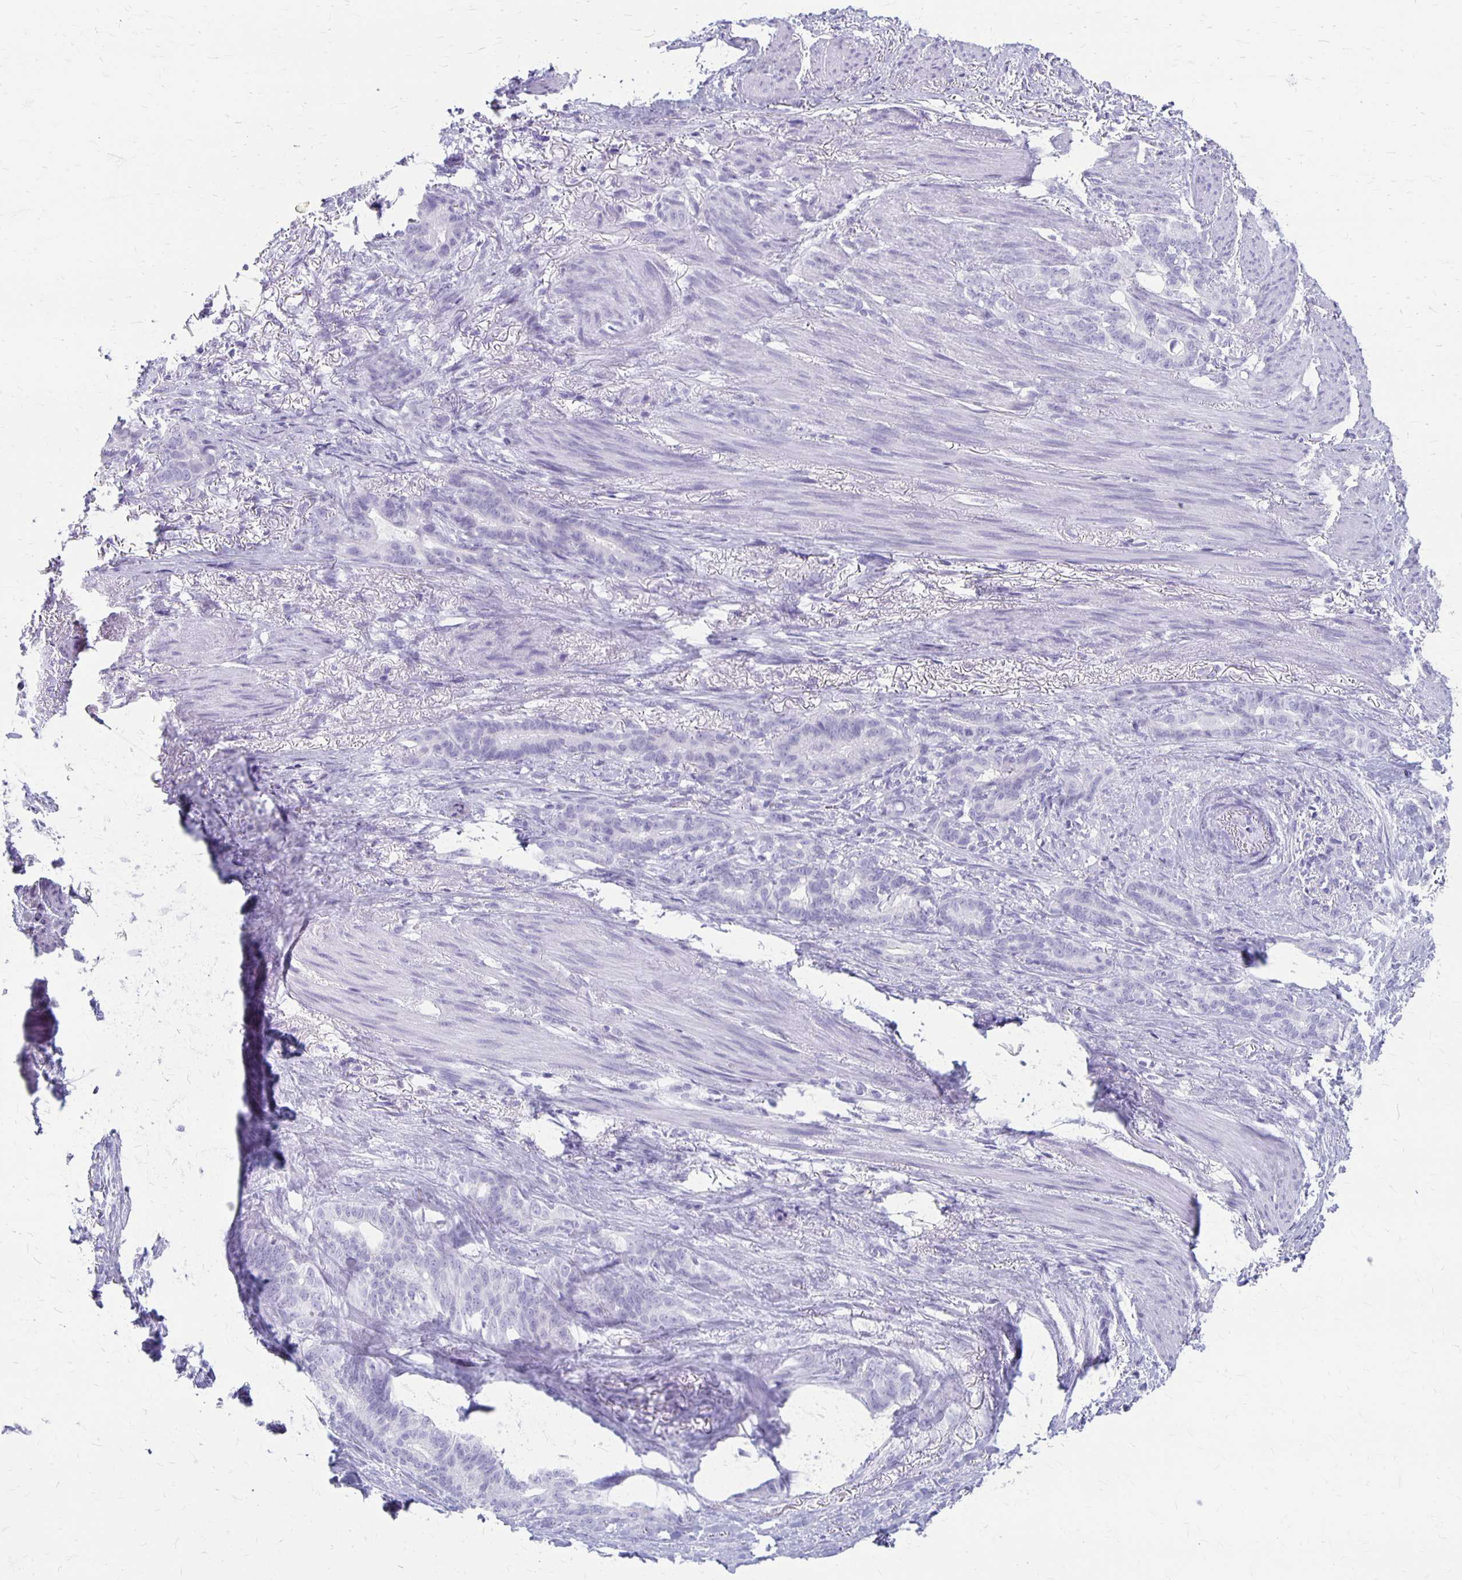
{"staining": {"intensity": "negative", "quantity": "none", "location": "none"}, "tissue": "stomach cancer", "cell_type": "Tumor cells", "image_type": "cancer", "snomed": [{"axis": "morphology", "description": "Normal tissue, NOS"}, {"axis": "morphology", "description": "Adenocarcinoma, NOS"}, {"axis": "topography", "description": "Esophagus"}, {"axis": "topography", "description": "Stomach, upper"}], "caption": "A micrograph of human stomach adenocarcinoma is negative for staining in tumor cells.", "gene": "MAGEC2", "patient": {"sex": "male", "age": 62}}